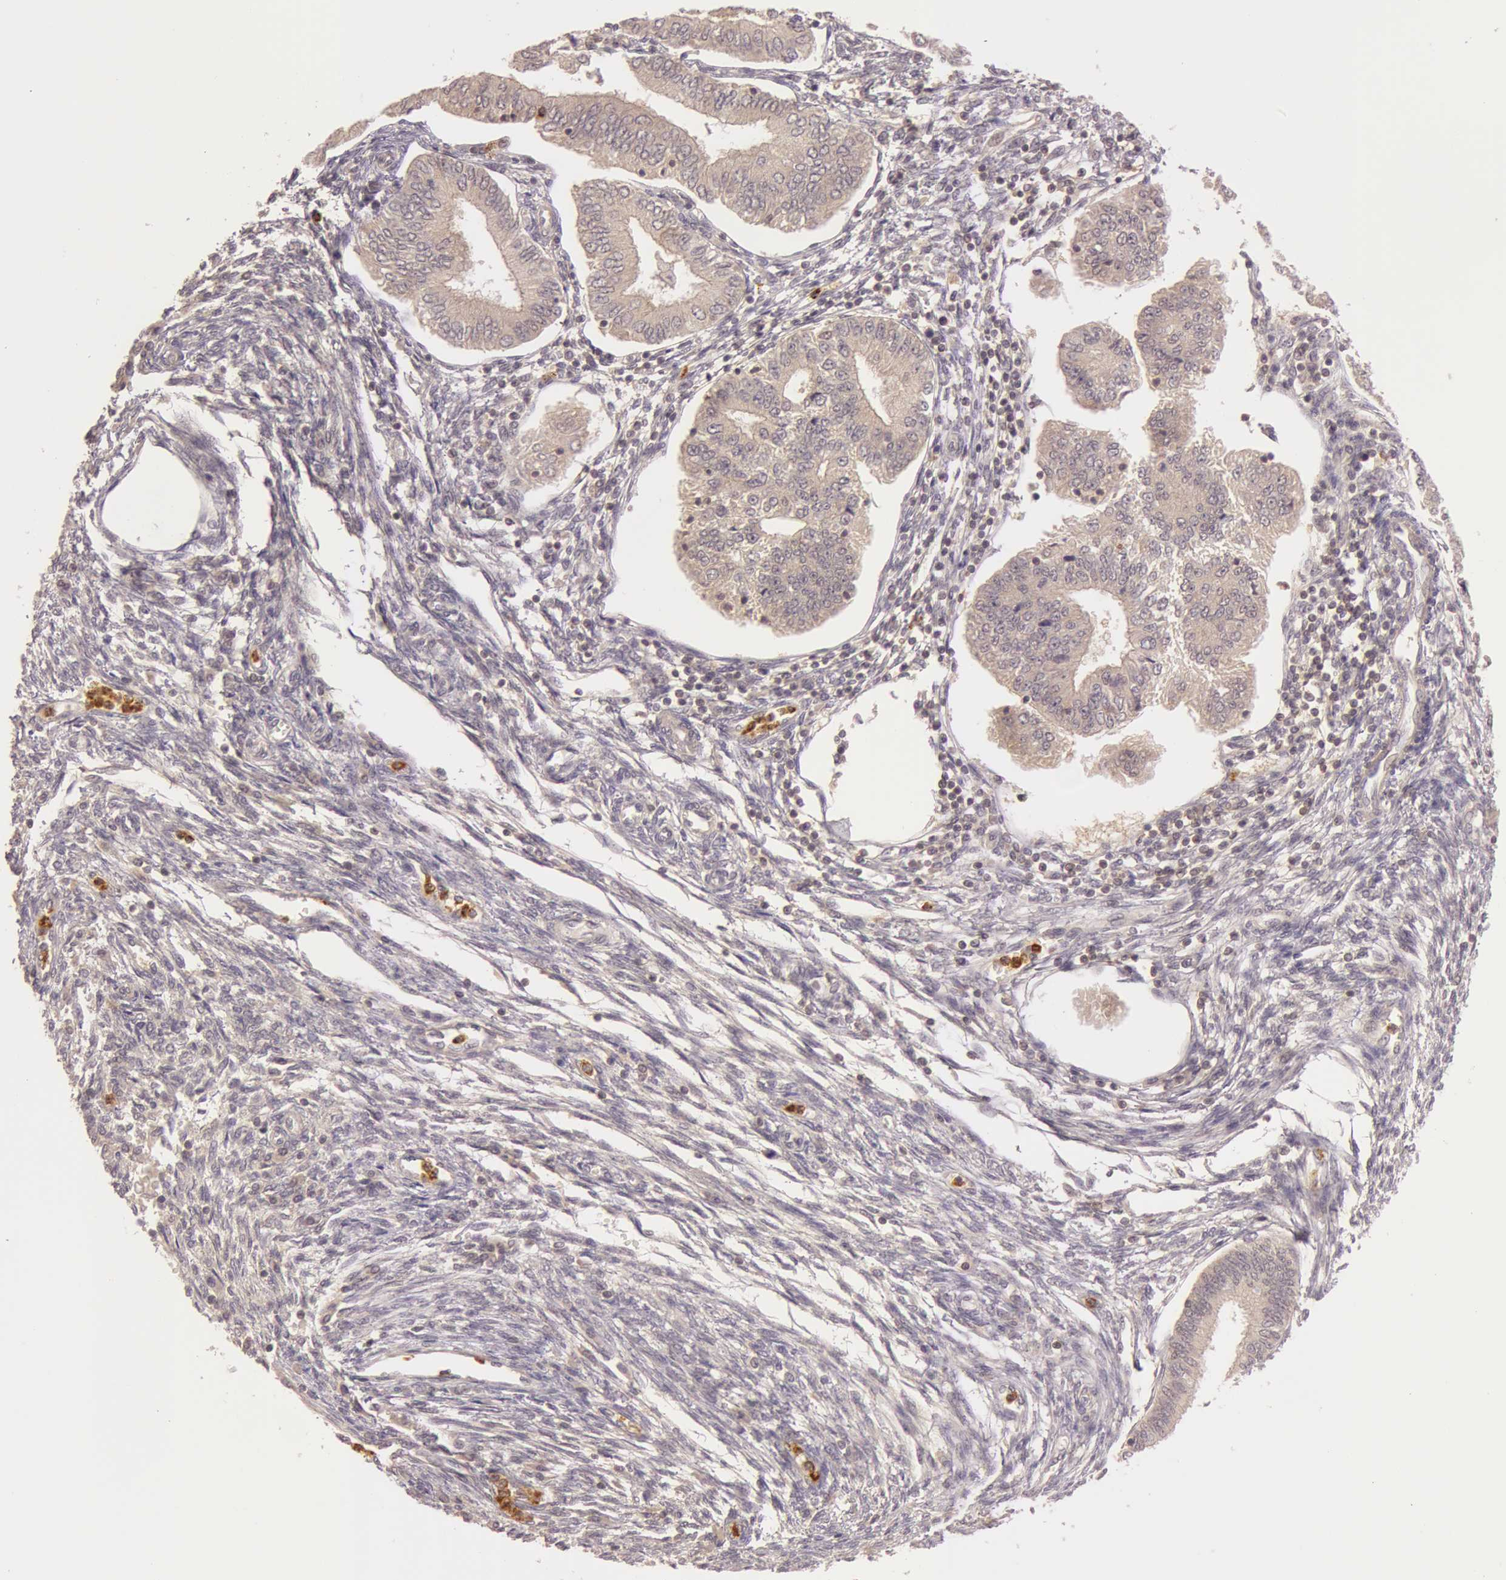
{"staining": {"intensity": "weak", "quantity": ">75%", "location": "cytoplasmic/membranous"}, "tissue": "endometrial cancer", "cell_type": "Tumor cells", "image_type": "cancer", "snomed": [{"axis": "morphology", "description": "Adenocarcinoma, NOS"}, {"axis": "topography", "description": "Endometrium"}], "caption": "Adenocarcinoma (endometrial) stained for a protein shows weak cytoplasmic/membranous positivity in tumor cells.", "gene": "ATG2B", "patient": {"sex": "female", "age": 51}}